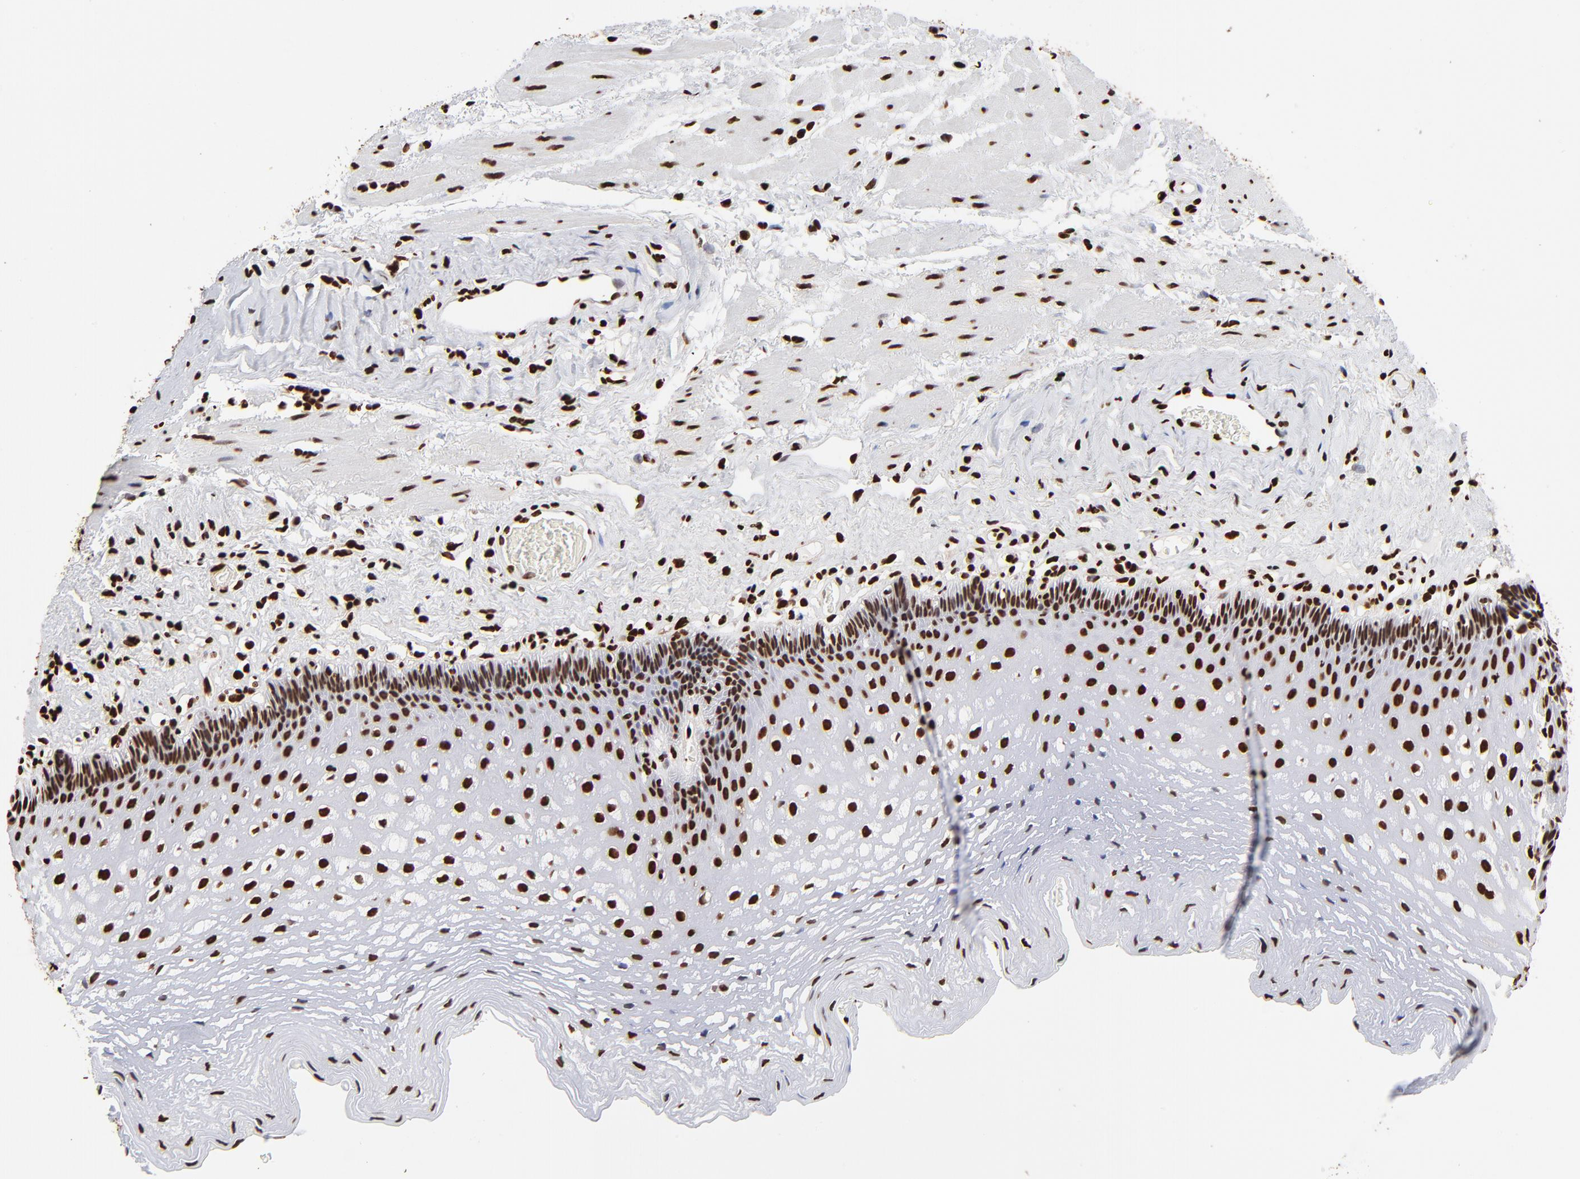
{"staining": {"intensity": "strong", "quantity": ">75%", "location": "nuclear"}, "tissue": "esophagus", "cell_type": "Squamous epithelial cells", "image_type": "normal", "snomed": [{"axis": "morphology", "description": "Normal tissue, NOS"}, {"axis": "topography", "description": "Esophagus"}], "caption": "Strong nuclear positivity for a protein is identified in about >75% of squamous epithelial cells of unremarkable esophagus using IHC.", "gene": "ZNF544", "patient": {"sex": "female", "age": 70}}